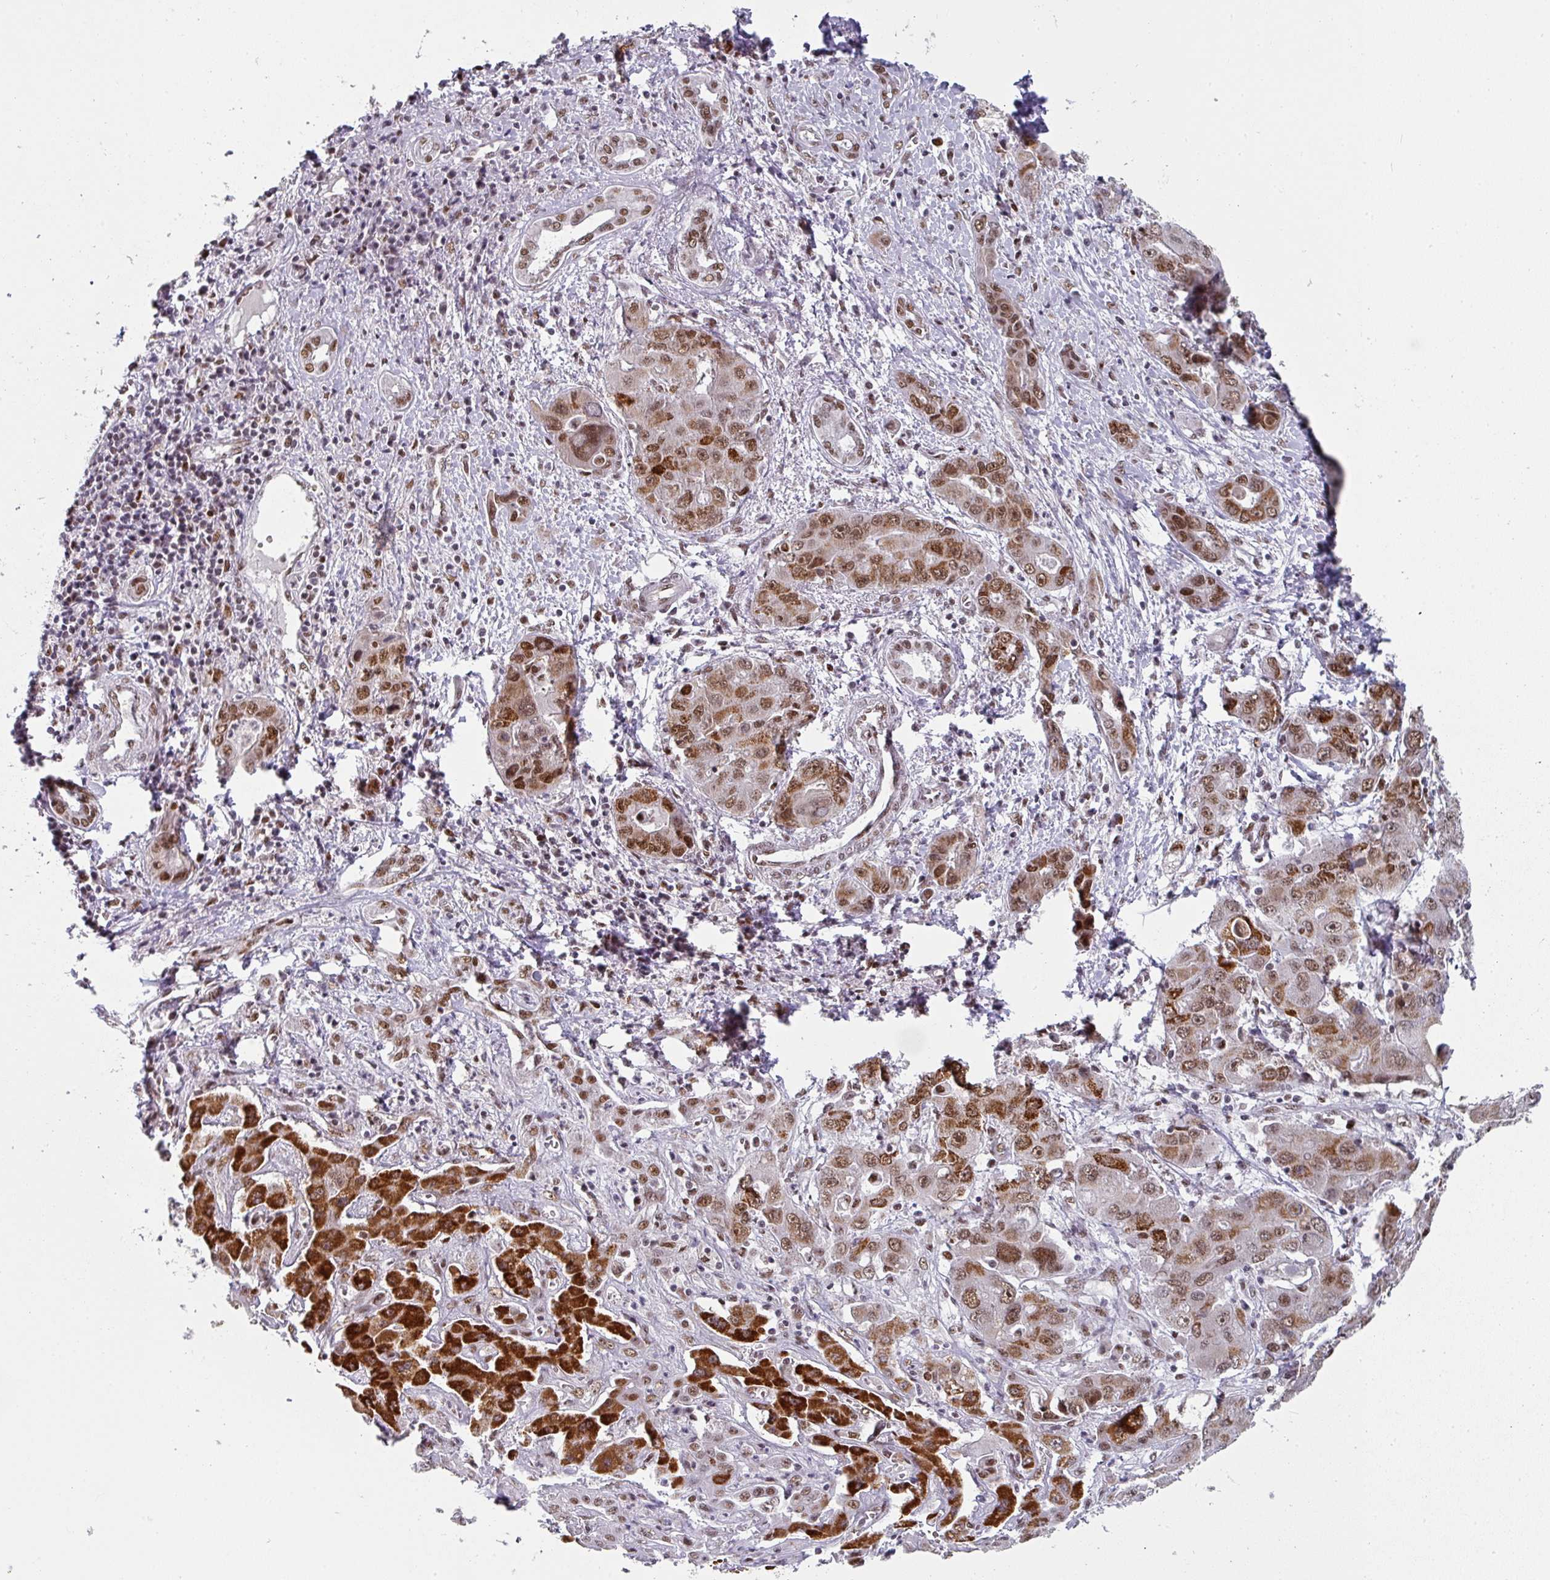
{"staining": {"intensity": "strong", "quantity": ">75%", "location": "cytoplasmic/membranous,nuclear"}, "tissue": "liver cancer", "cell_type": "Tumor cells", "image_type": "cancer", "snomed": [{"axis": "morphology", "description": "Cholangiocarcinoma"}, {"axis": "topography", "description": "Liver"}], "caption": "Protein staining displays strong cytoplasmic/membranous and nuclear positivity in about >75% of tumor cells in cholangiocarcinoma (liver). (IHC, brightfield microscopy, high magnification).", "gene": "RAD50", "patient": {"sex": "male", "age": 67}}